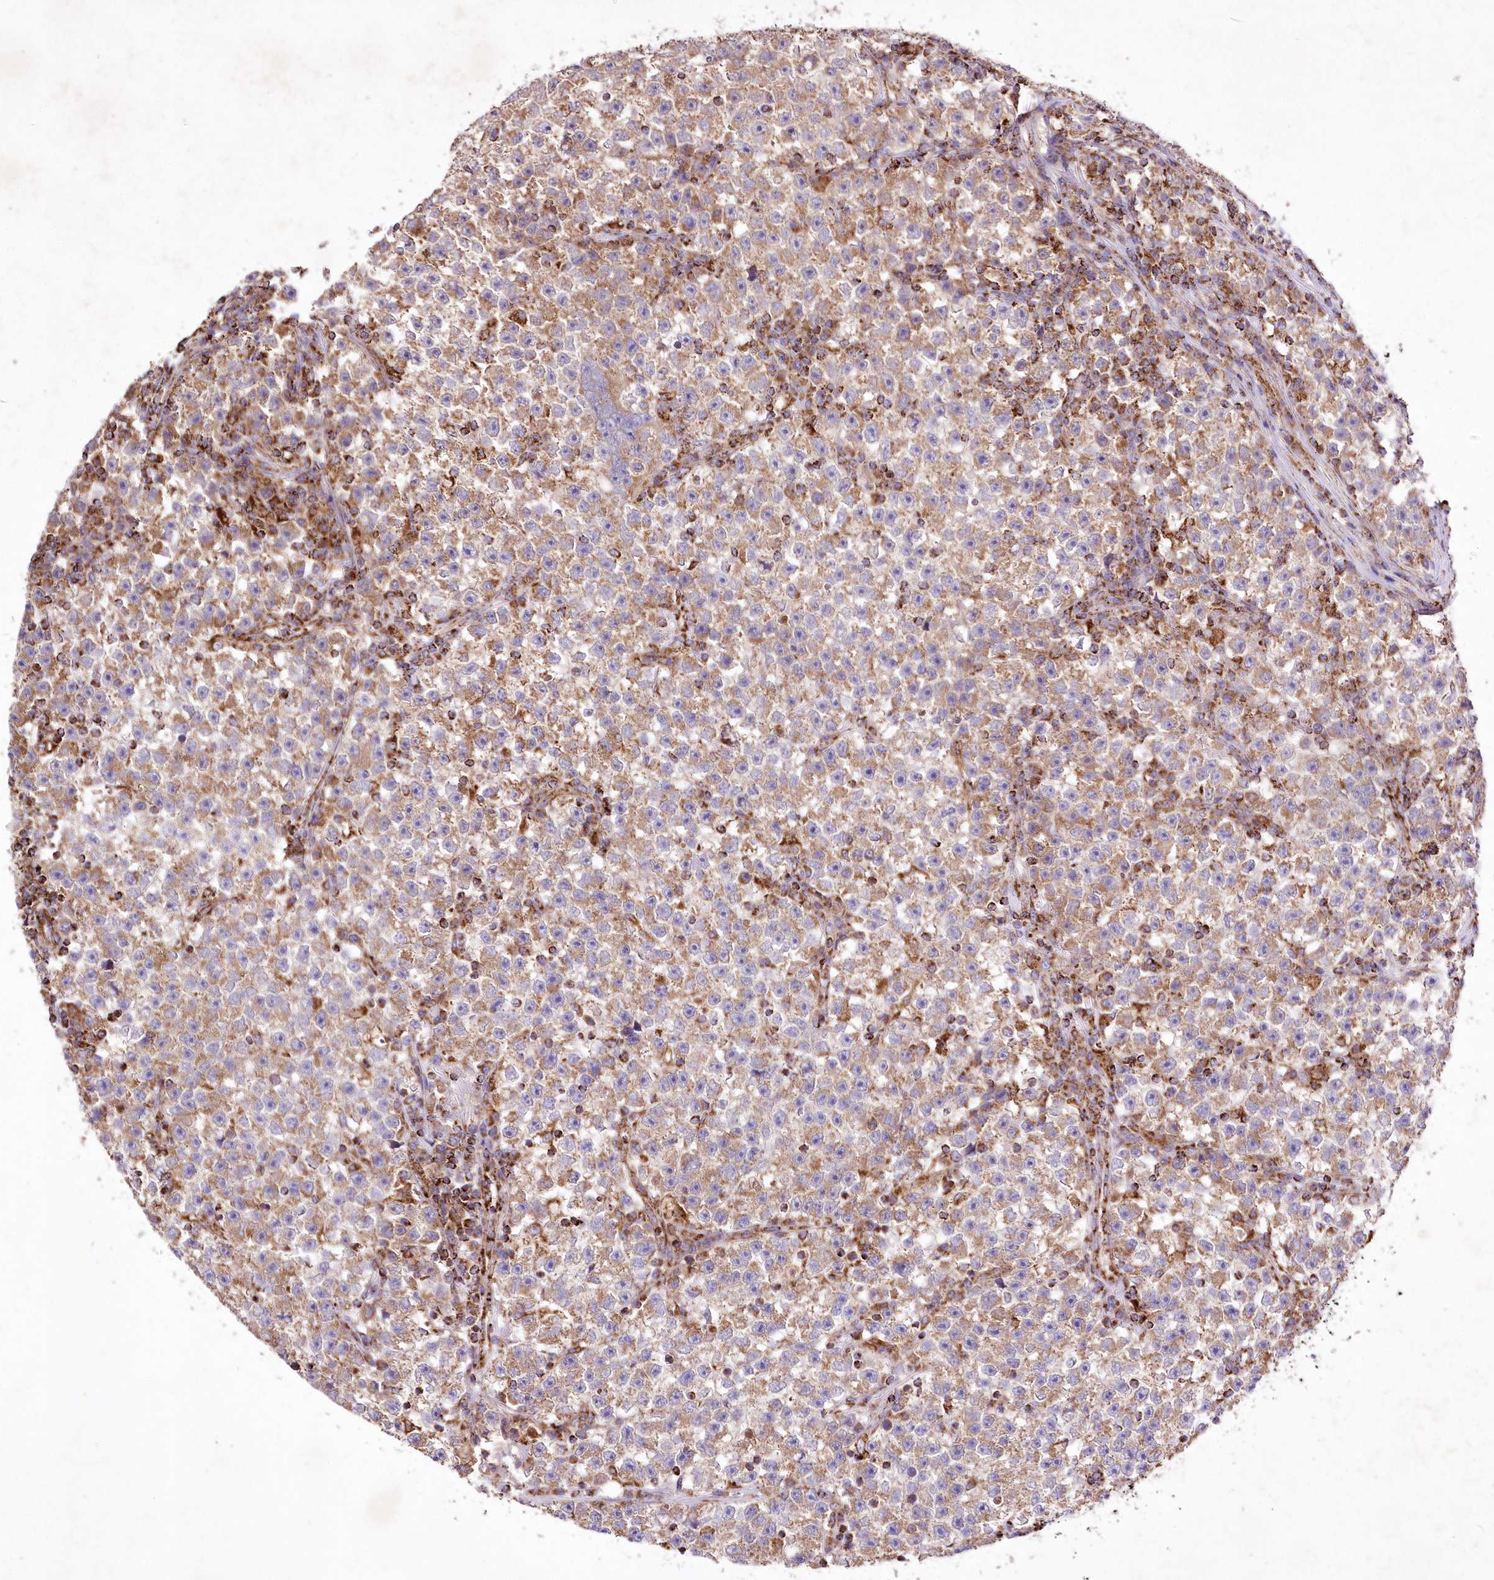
{"staining": {"intensity": "moderate", "quantity": ">75%", "location": "cytoplasmic/membranous"}, "tissue": "testis cancer", "cell_type": "Tumor cells", "image_type": "cancer", "snomed": [{"axis": "morphology", "description": "Seminoma, NOS"}, {"axis": "topography", "description": "Testis"}], "caption": "Human testis cancer (seminoma) stained with a protein marker exhibits moderate staining in tumor cells.", "gene": "ASNSD1", "patient": {"sex": "male", "age": 22}}